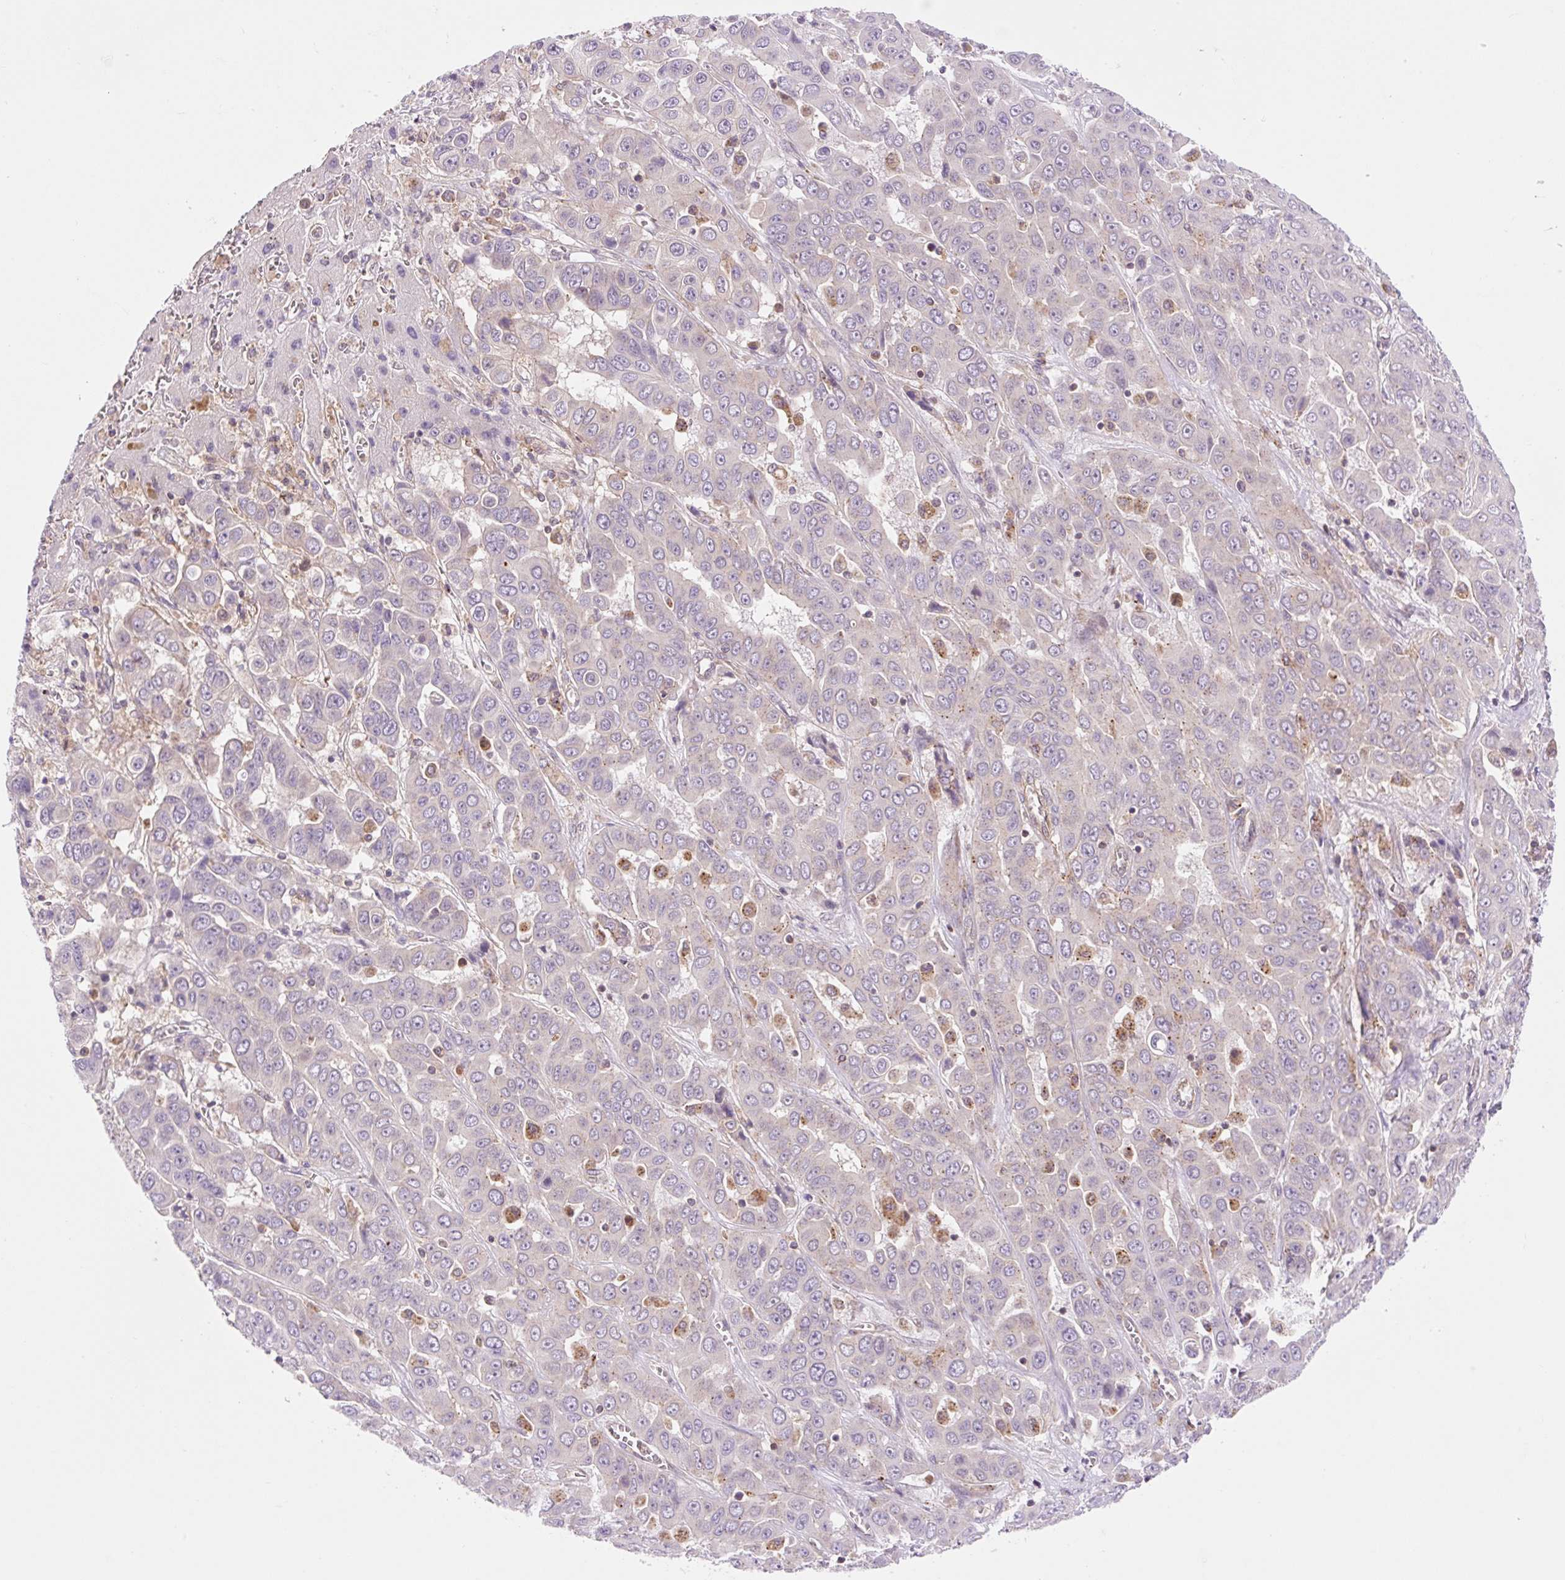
{"staining": {"intensity": "negative", "quantity": "none", "location": "none"}, "tissue": "liver cancer", "cell_type": "Tumor cells", "image_type": "cancer", "snomed": [{"axis": "morphology", "description": "Cholangiocarcinoma"}, {"axis": "topography", "description": "Liver"}], "caption": "Tumor cells show no significant expression in cholangiocarcinoma (liver).", "gene": "VPS4A", "patient": {"sex": "female", "age": 52}}